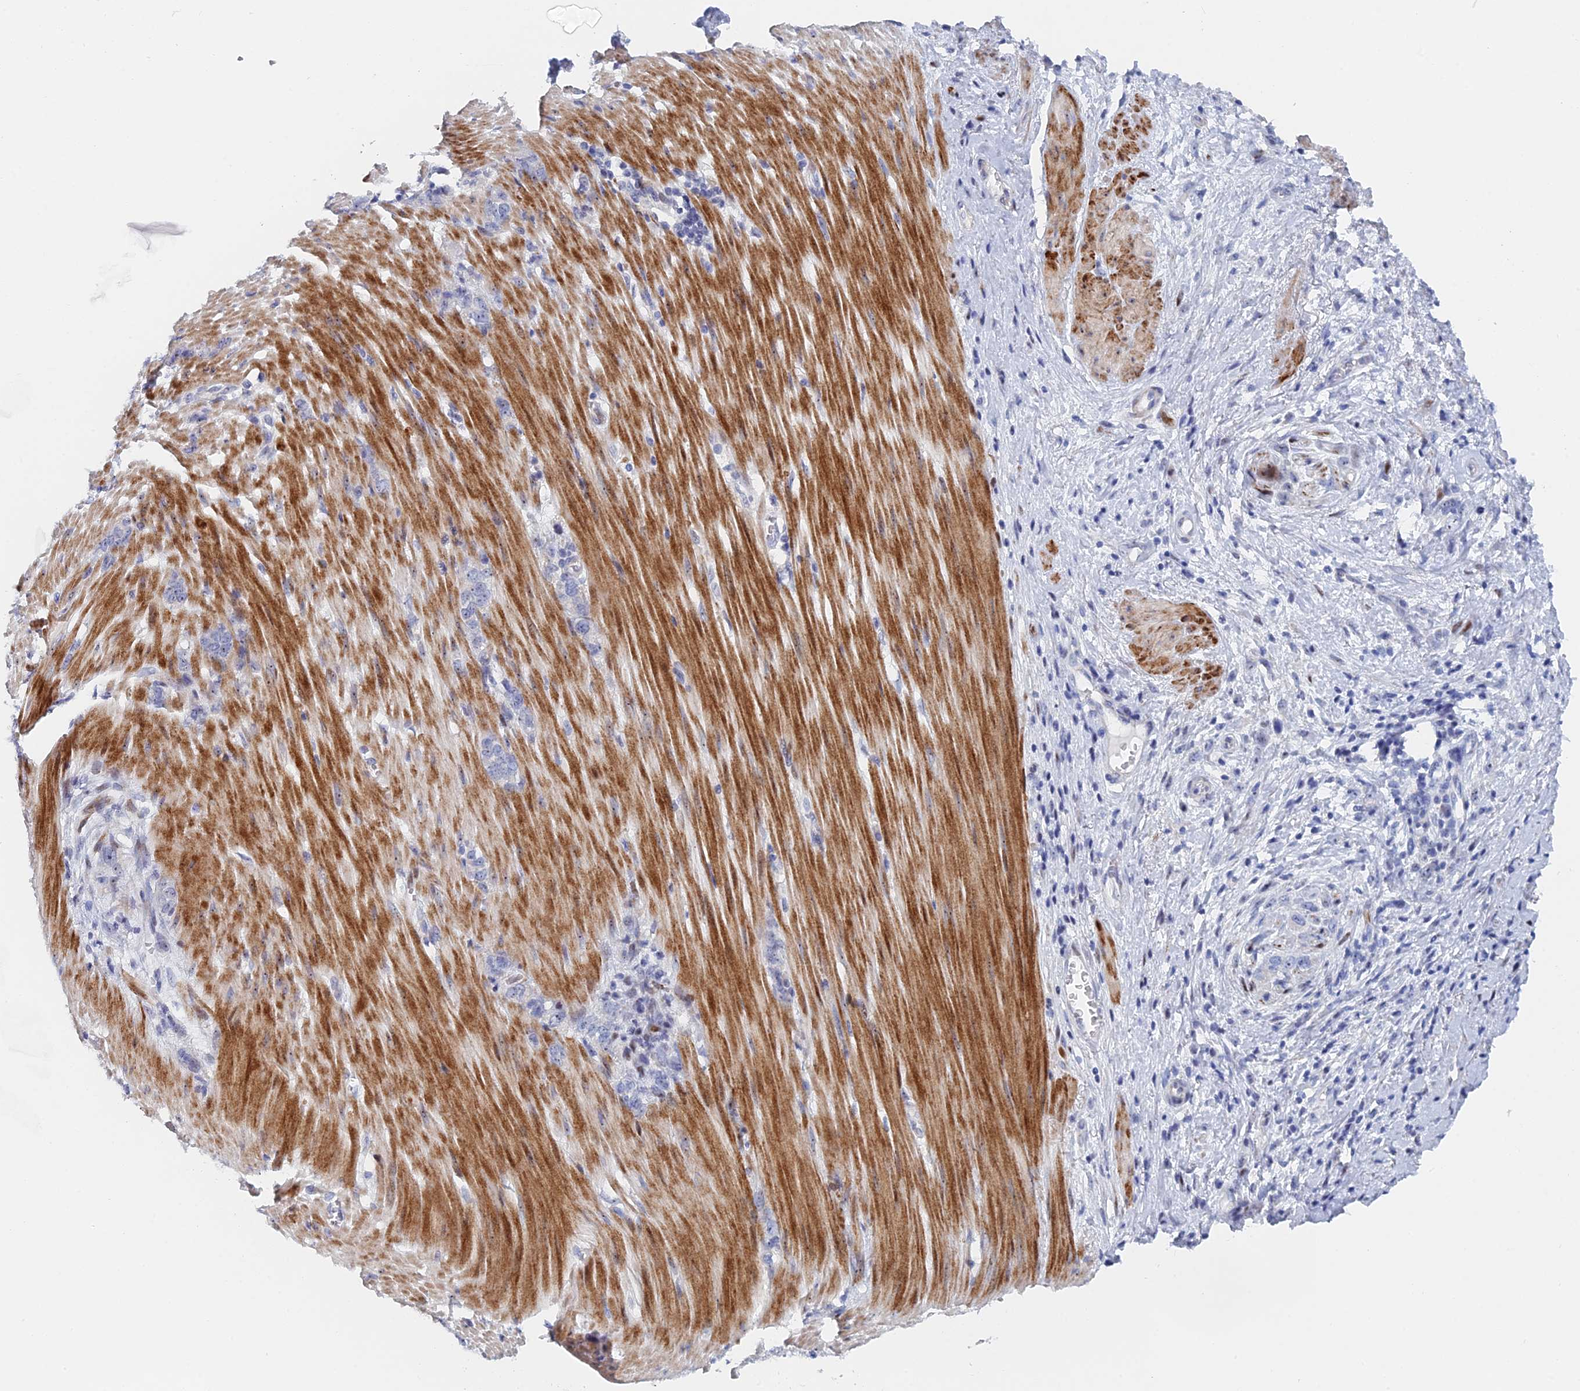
{"staining": {"intensity": "negative", "quantity": "none", "location": "none"}, "tissue": "stomach cancer", "cell_type": "Tumor cells", "image_type": "cancer", "snomed": [{"axis": "morphology", "description": "Adenocarcinoma, NOS"}, {"axis": "topography", "description": "Stomach"}], "caption": "The histopathology image demonstrates no staining of tumor cells in stomach adenocarcinoma.", "gene": "DRGX", "patient": {"sex": "female", "age": 76}}